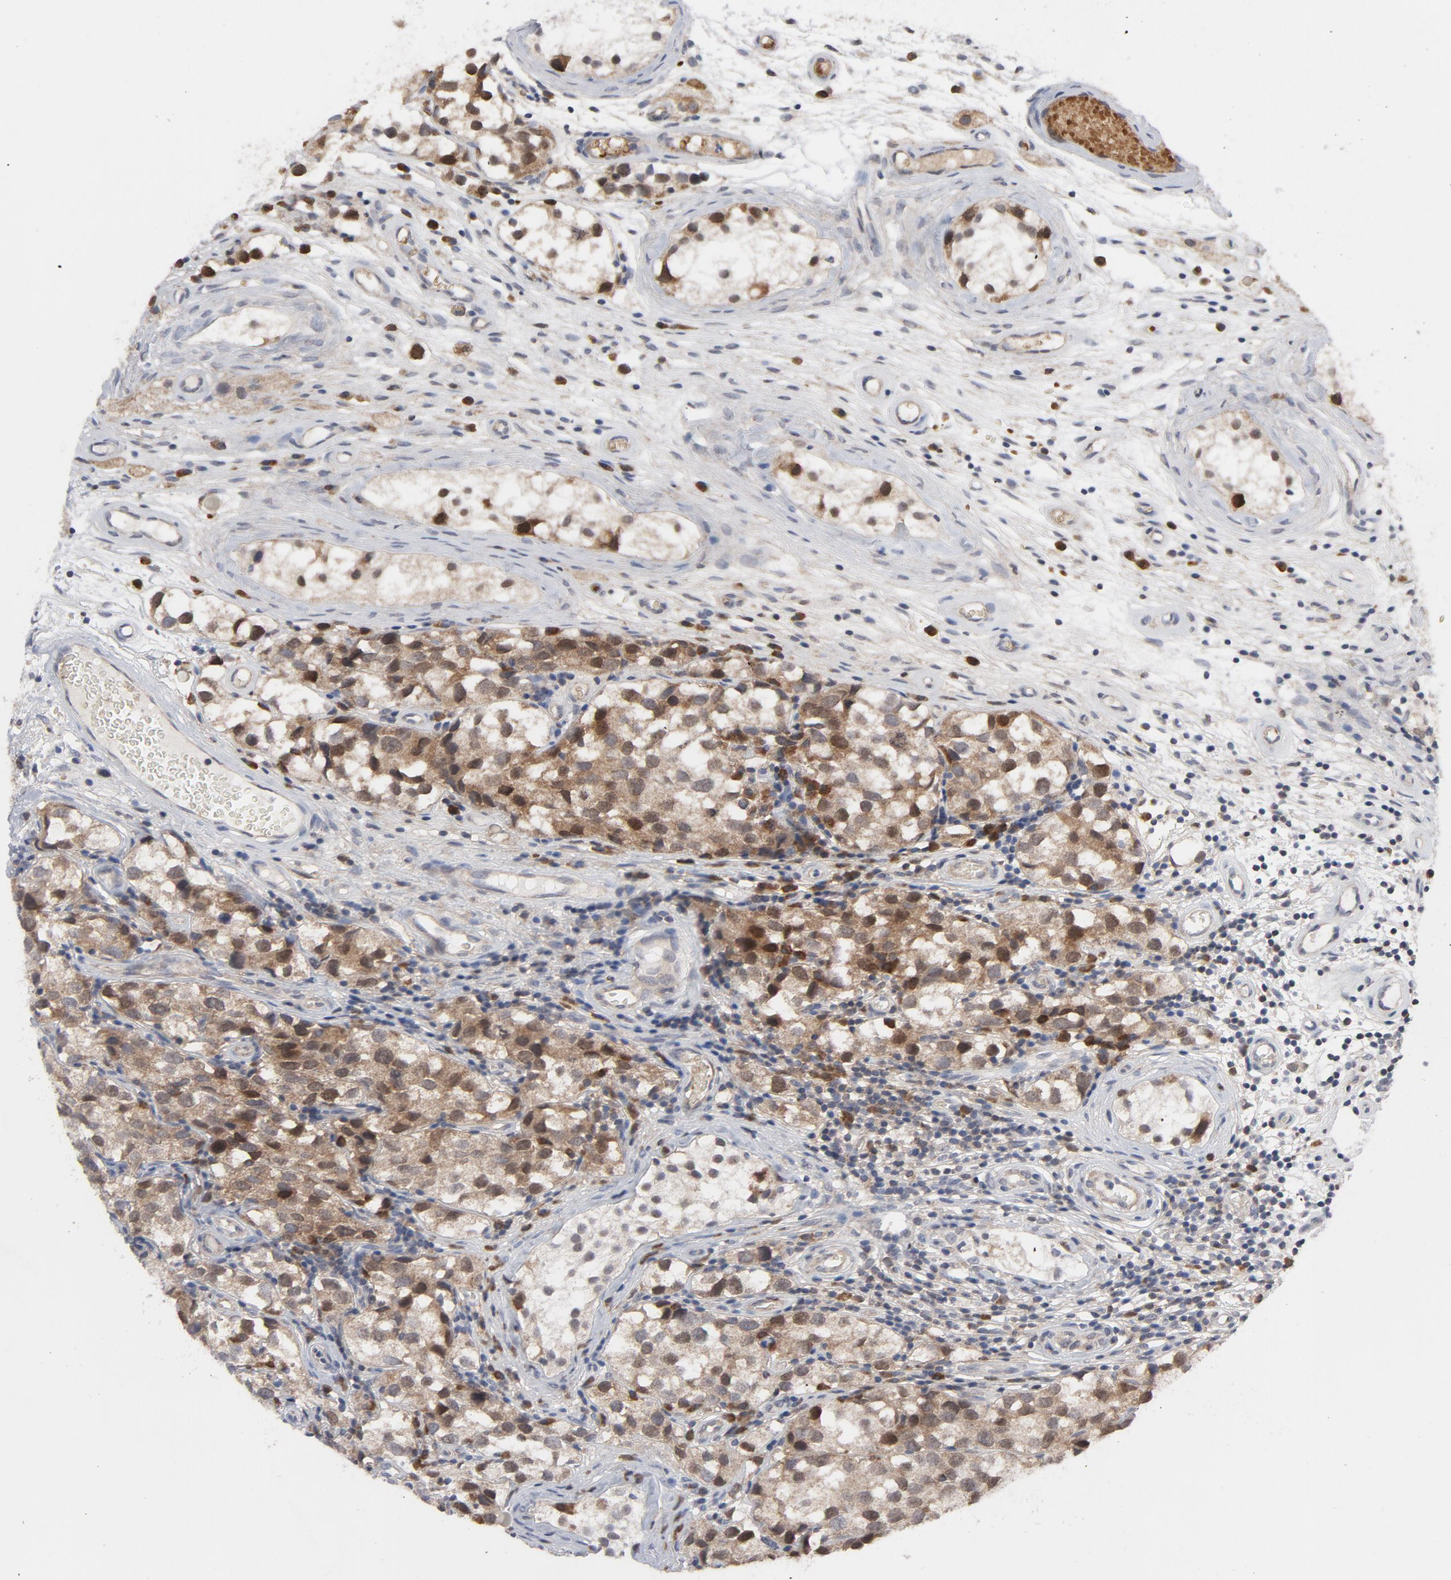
{"staining": {"intensity": "moderate", "quantity": ">75%", "location": "cytoplasmic/membranous,nuclear"}, "tissue": "testis cancer", "cell_type": "Tumor cells", "image_type": "cancer", "snomed": [{"axis": "morphology", "description": "Seminoma, NOS"}, {"axis": "topography", "description": "Testis"}], "caption": "Testis cancer (seminoma) stained with DAB (3,3'-diaminobenzidine) immunohistochemistry (IHC) shows medium levels of moderate cytoplasmic/membranous and nuclear expression in about >75% of tumor cells.", "gene": "PRDX1", "patient": {"sex": "male", "age": 39}}